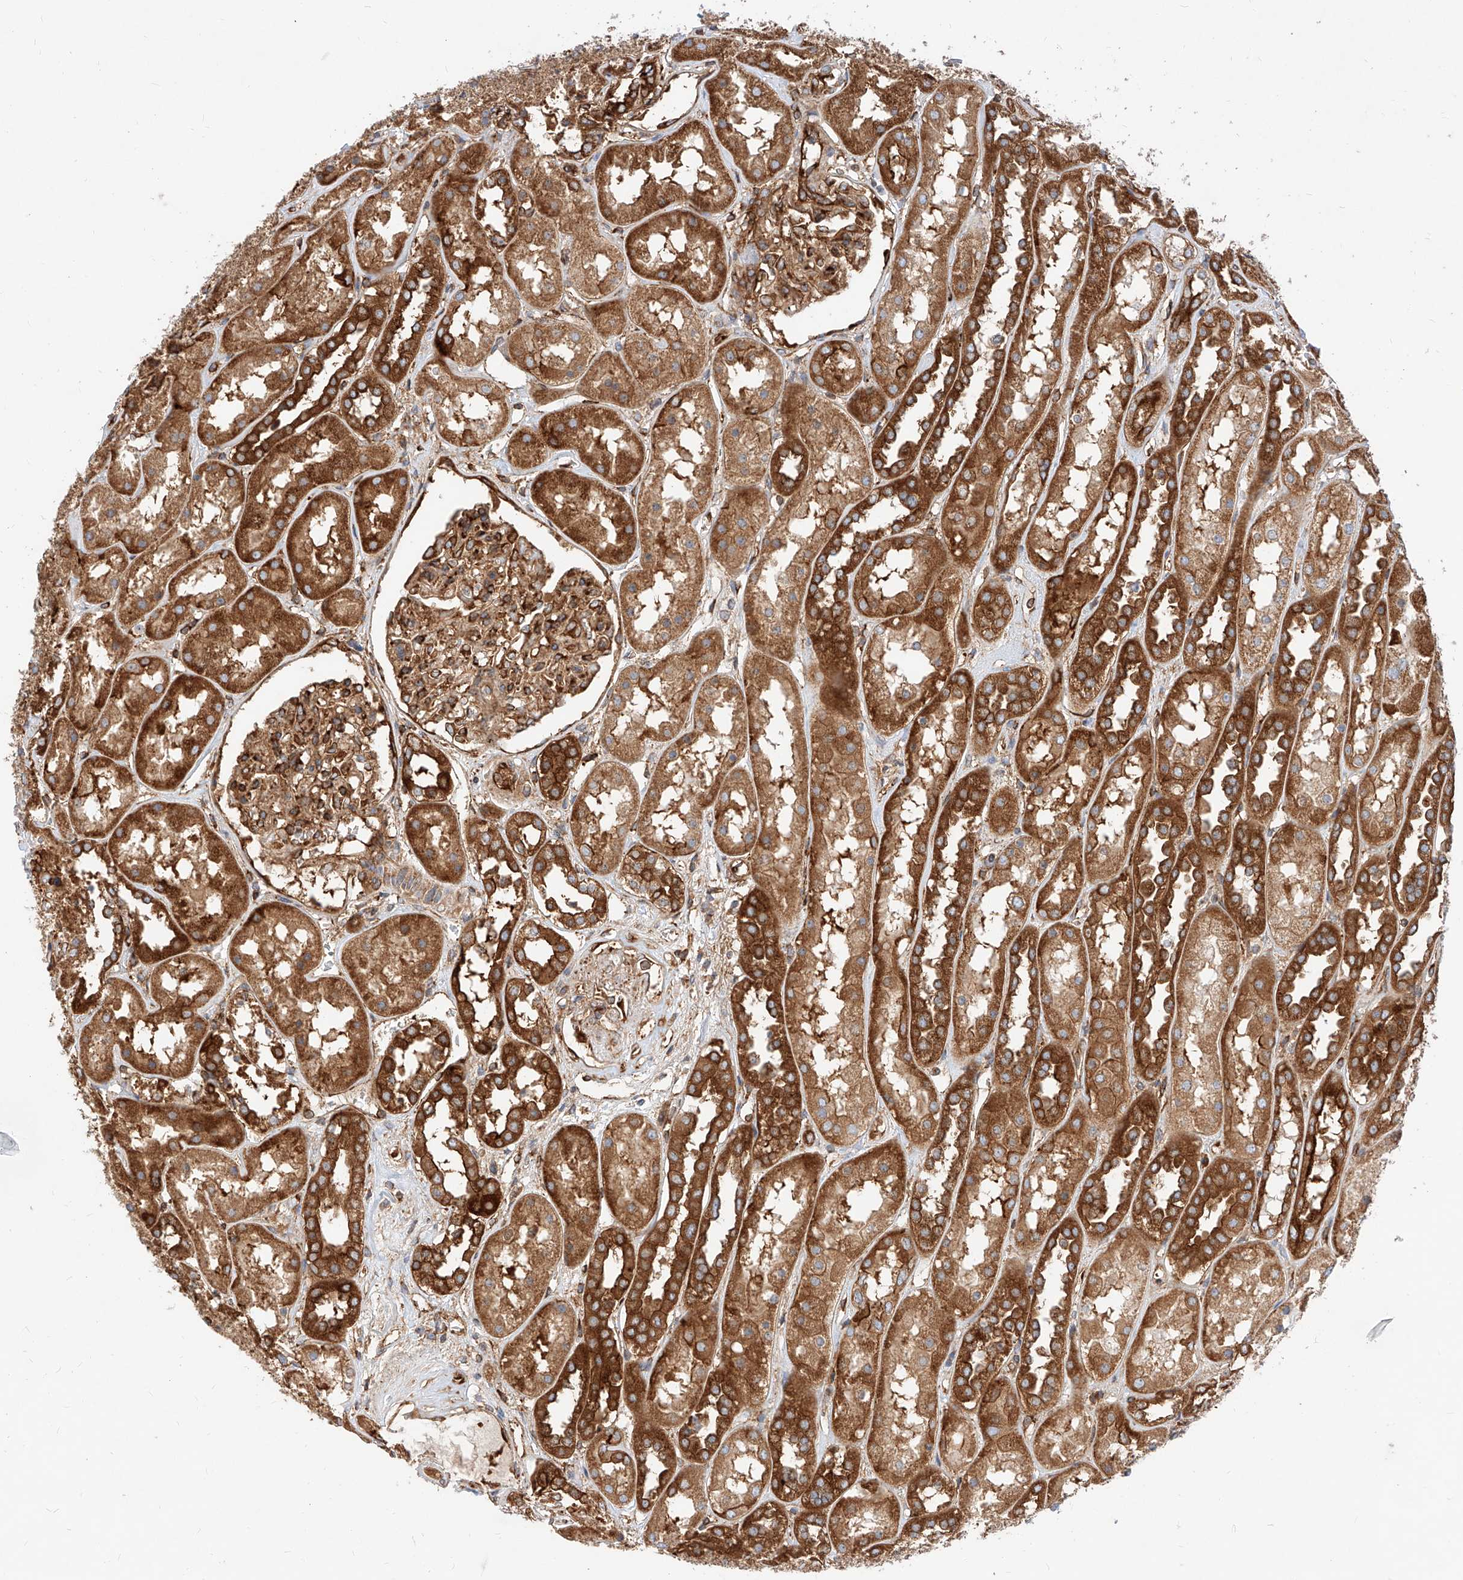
{"staining": {"intensity": "strong", "quantity": ">75%", "location": "cytoplasmic/membranous"}, "tissue": "kidney", "cell_type": "Cells in glomeruli", "image_type": "normal", "snomed": [{"axis": "morphology", "description": "Normal tissue, NOS"}, {"axis": "topography", "description": "Kidney"}], "caption": "The image reveals immunohistochemical staining of normal kidney. There is strong cytoplasmic/membranous staining is present in about >75% of cells in glomeruli. (DAB (3,3'-diaminobenzidine) IHC, brown staining for protein, blue staining for nuclei).", "gene": "CSGALNACT2", "patient": {"sex": "male", "age": 70}}